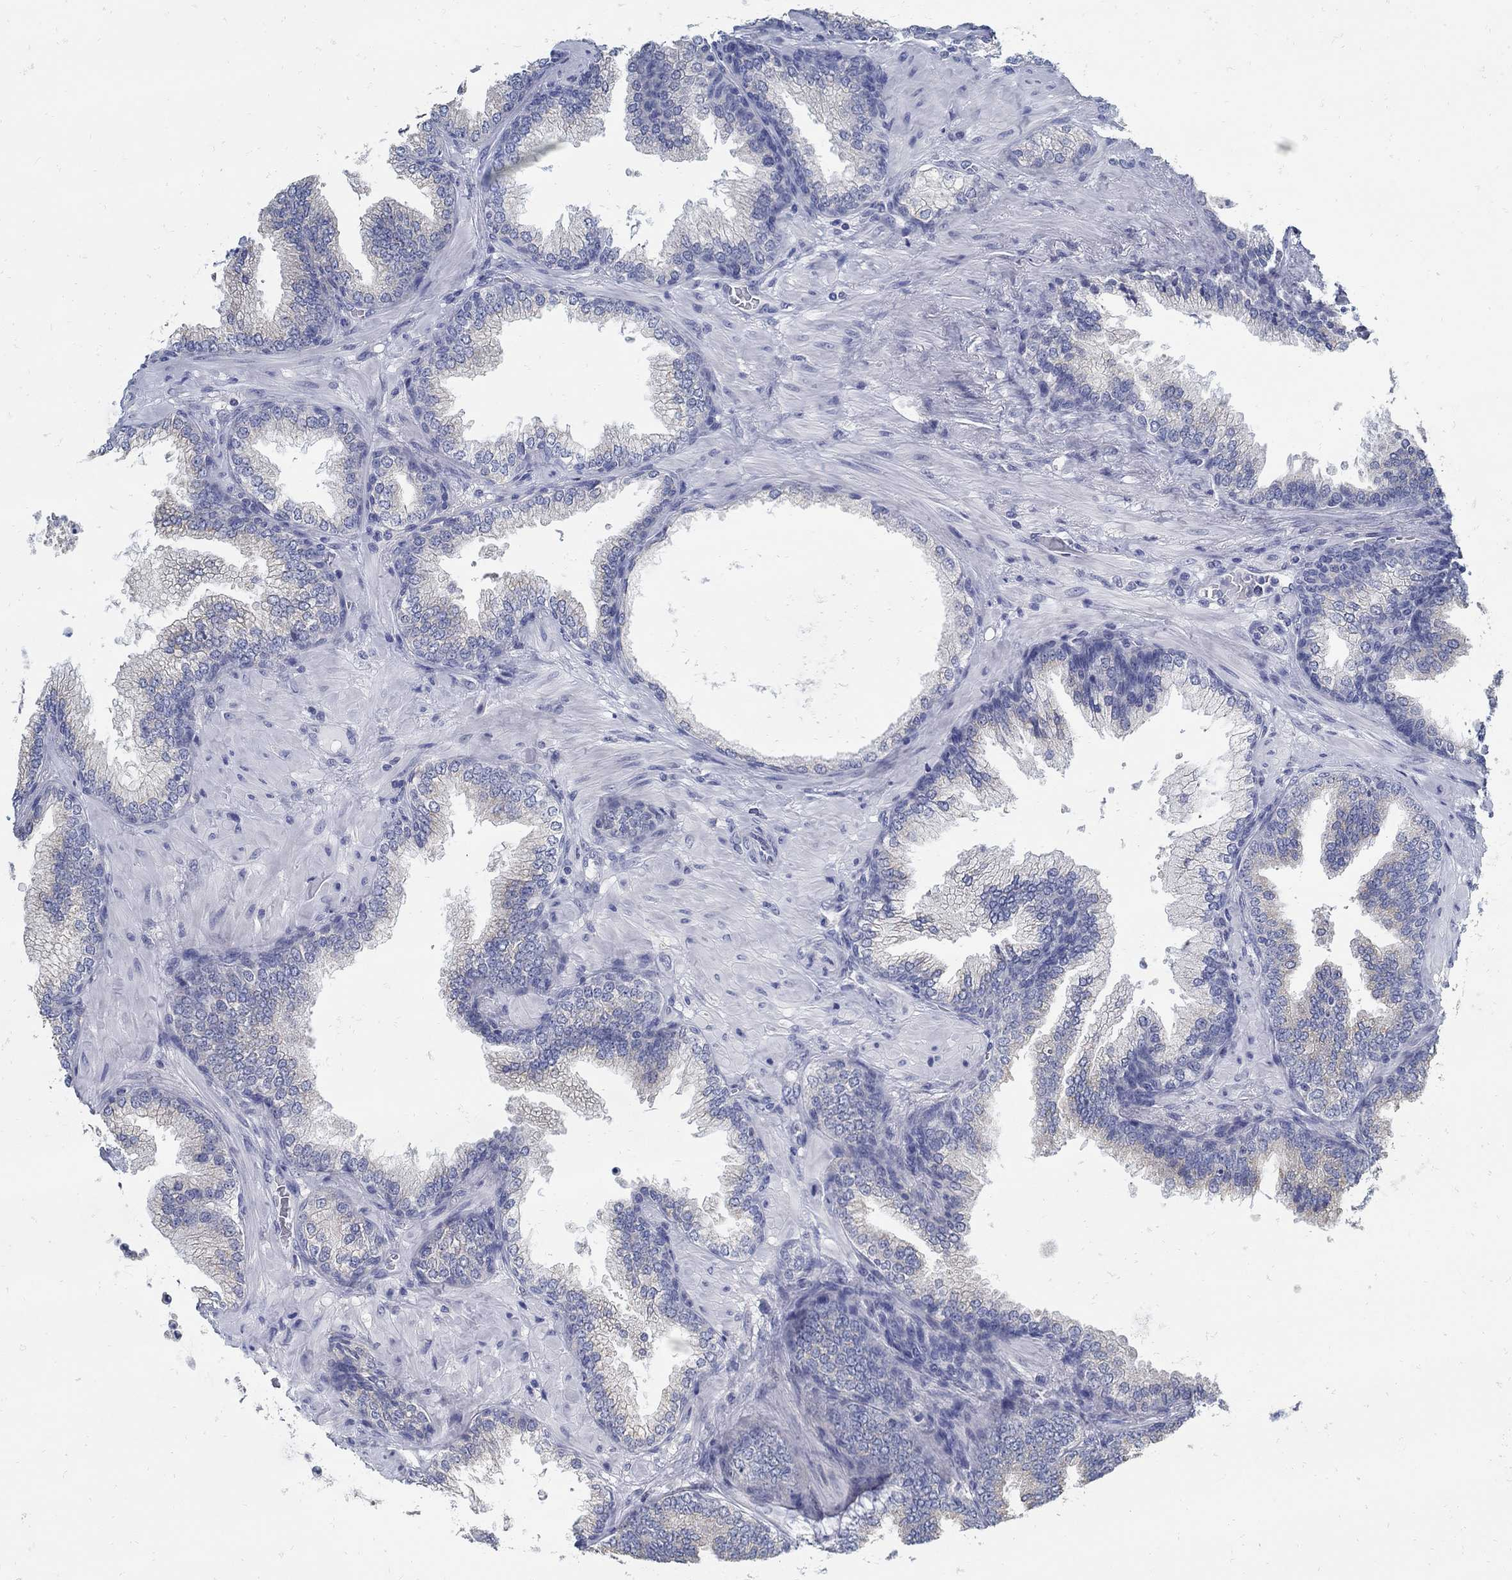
{"staining": {"intensity": "weak", "quantity": "<25%", "location": "cytoplasmic/membranous"}, "tissue": "prostate cancer", "cell_type": "Tumor cells", "image_type": "cancer", "snomed": [{"axis": "morphology", "description": "Adenocarcinoma, Low grade"}, {"axis": "topography", "description": "Prostate"}], "caption": "Histopathology image shows no protein staining in tumor cells of prostate adenocarcinoma (low-grade) tissue.", "gene": "ZFAND4", "patient": {"sex": "male", "age": 68}}